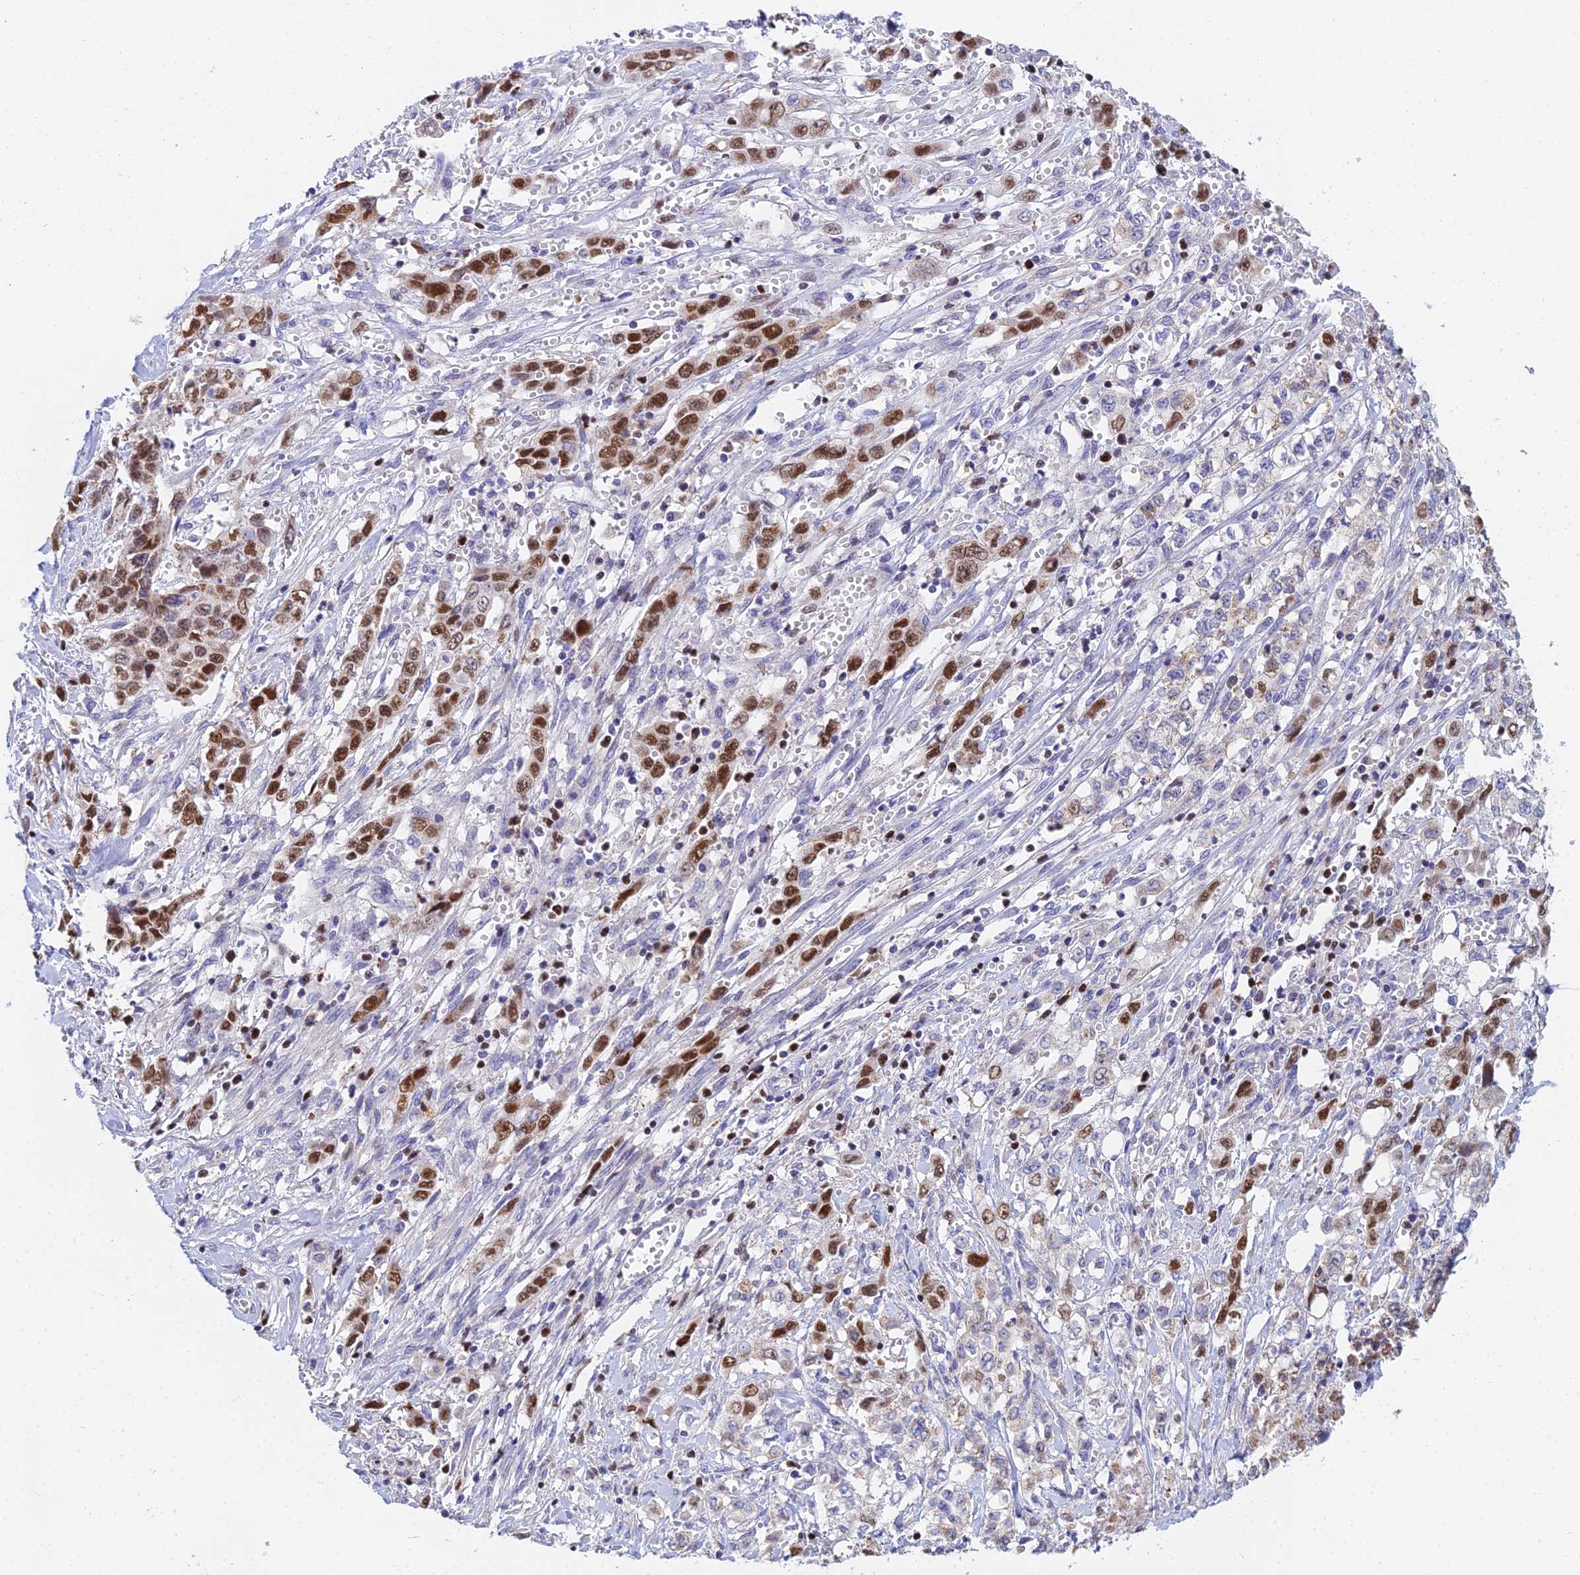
{"staining": {"intensity": "strong", "quantity": "25%-75%", "location": "nuclear"}, "tissue": "stomach cancer", "cell_type": "Tumor cells", "image_type": "cancer", "snomed": [{"axis": "morphology", "description": "Adenocarcinoma, NOS"}, {"axis": "topography", "description": "Stomach, upper"}], "caption": "Protein expression analysis of adenocarcinoma (stomach) exhibits strong nuclear positivity in about 25%-75% of tumor cells. (Brightfield microscopy of DAB IHC at high magnification).", "gene": "MCM2", "patient": {"sex": "male", "age": 62}}